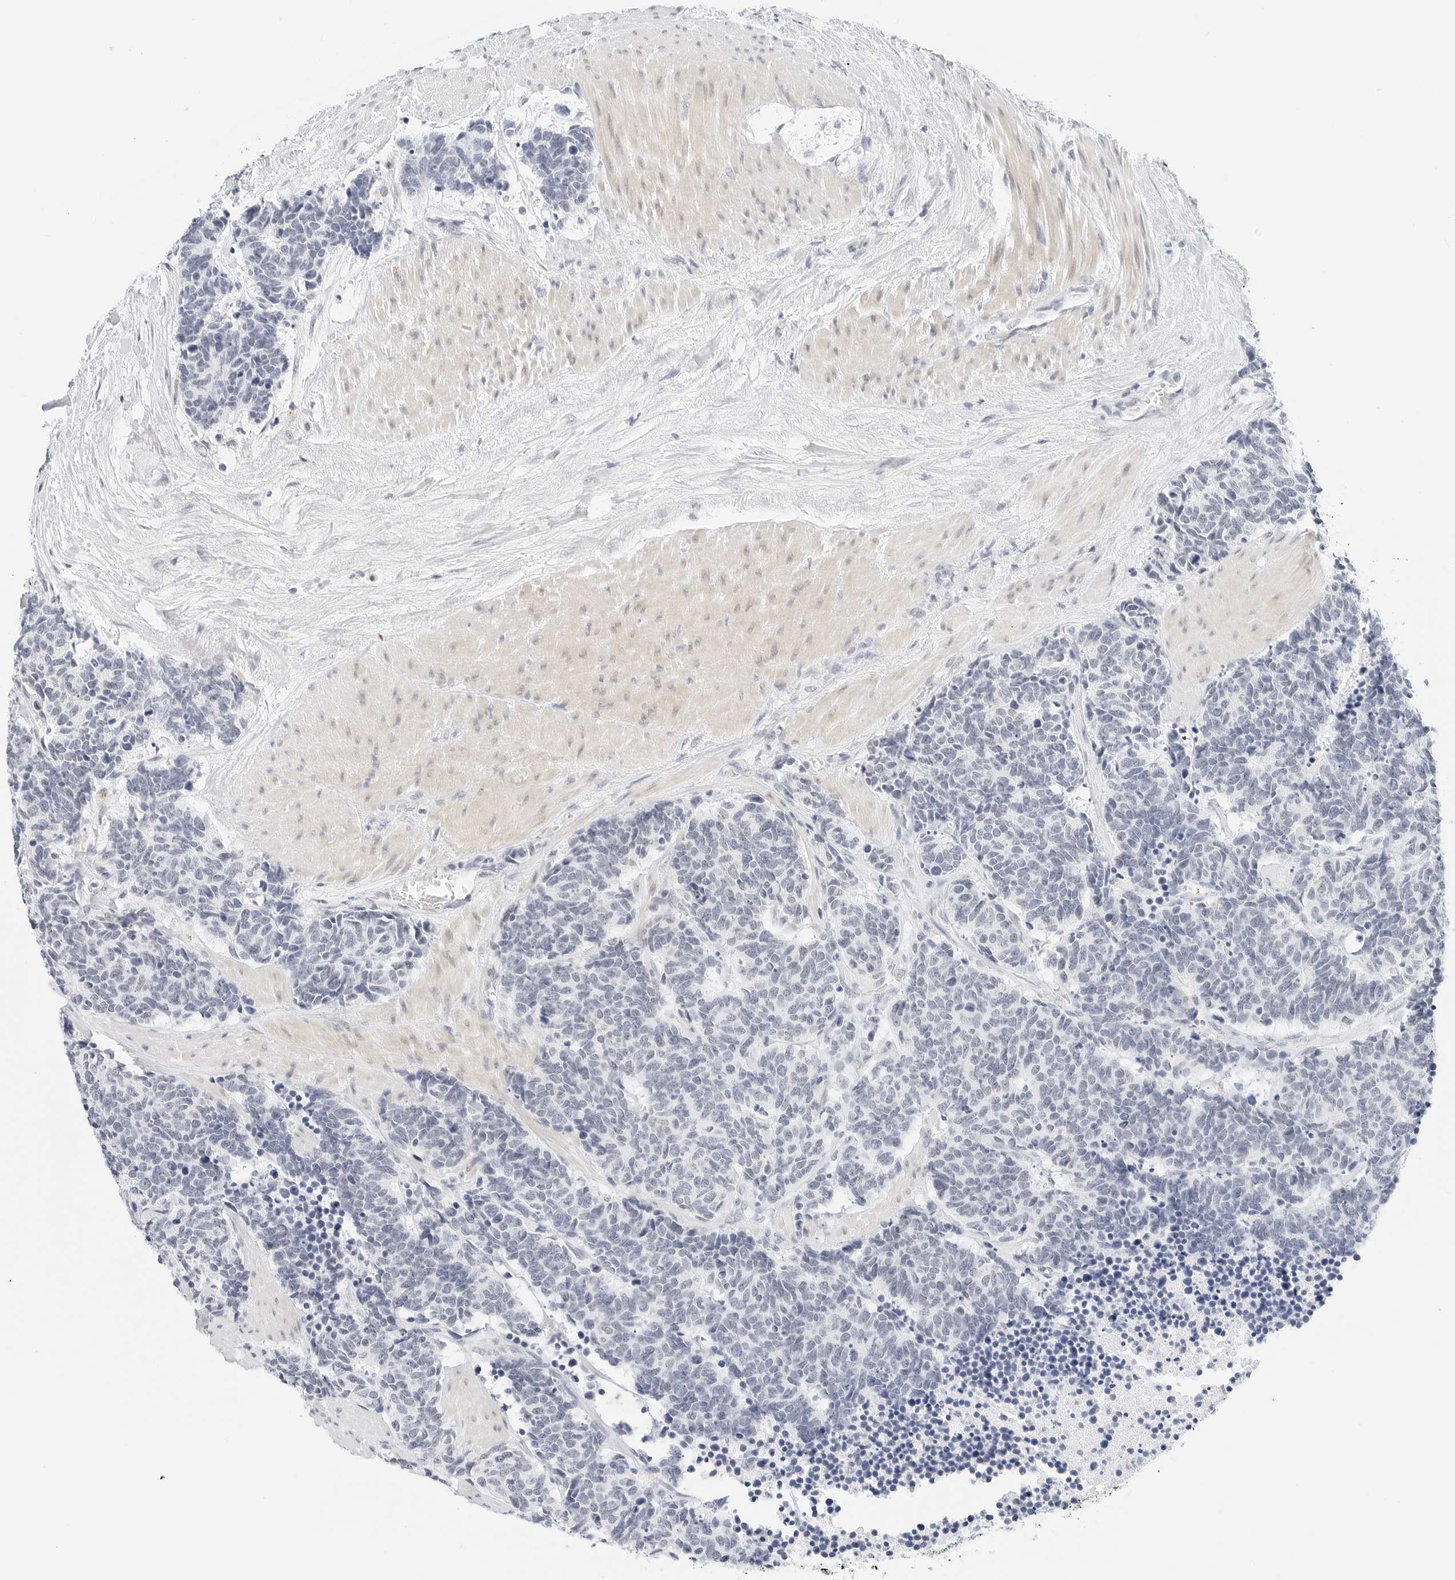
{"staining": {"intensity": "negative", "quantity": "none", "location": "none"}, "tissue": "carcinoid", "cell_type": "Tumor cells", "image_type": "cancer", "snomed": [{"axis": "morphology", "description": "Carcinoma, NOS"}, {"axis": "morphology", "description": "Carcinoid, malignant, NOS"}, {"axis": "topography", "description": "Urinary bladder"}], "caption": "IHC of human carcinoid demonstrates no expression in tumor cells.", "gene": "CD22", "patient": {"sex": "male", "age": 57}}